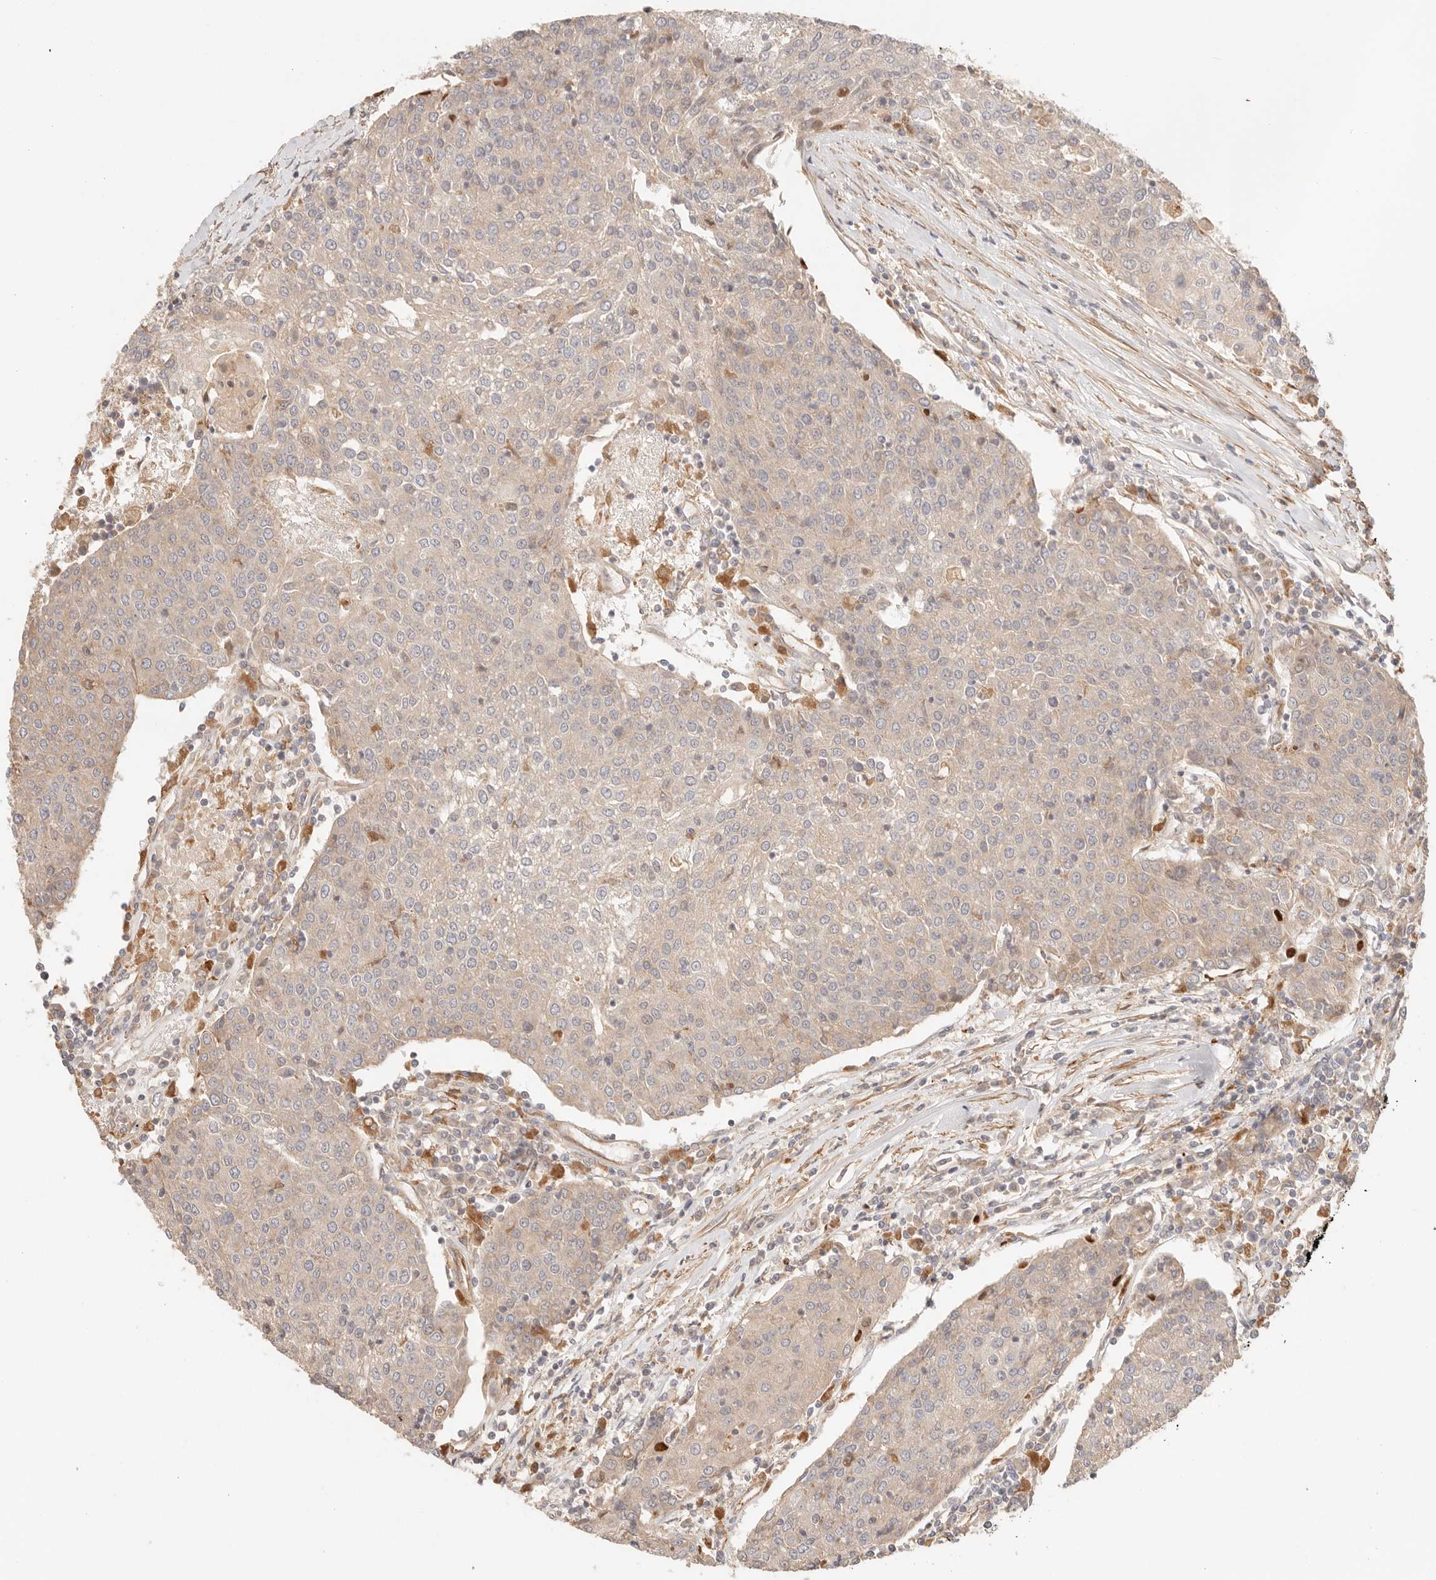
{"staining": {"intensity": "weak", "quantity": "25%-75%", "location": "cytoplasmic/membranous"}, "tissue": "urothelial cancer", "cell_type": "Tumor cells", "image_type": "cancer", "snomed": [{"axis": "morphology", "description": "Urothelial carcinoma, High grade"}, {"axis": "topography", "description": "Urinary bladder"}], "caption": "Tumor cells display low levels of weak cytoplasmic/membranous expression in about 25%-75% of cells in human urothelial carcinoma (high-grade).", "gene": "IL1R2", "patient": {"sex": "female", "age": 85}}